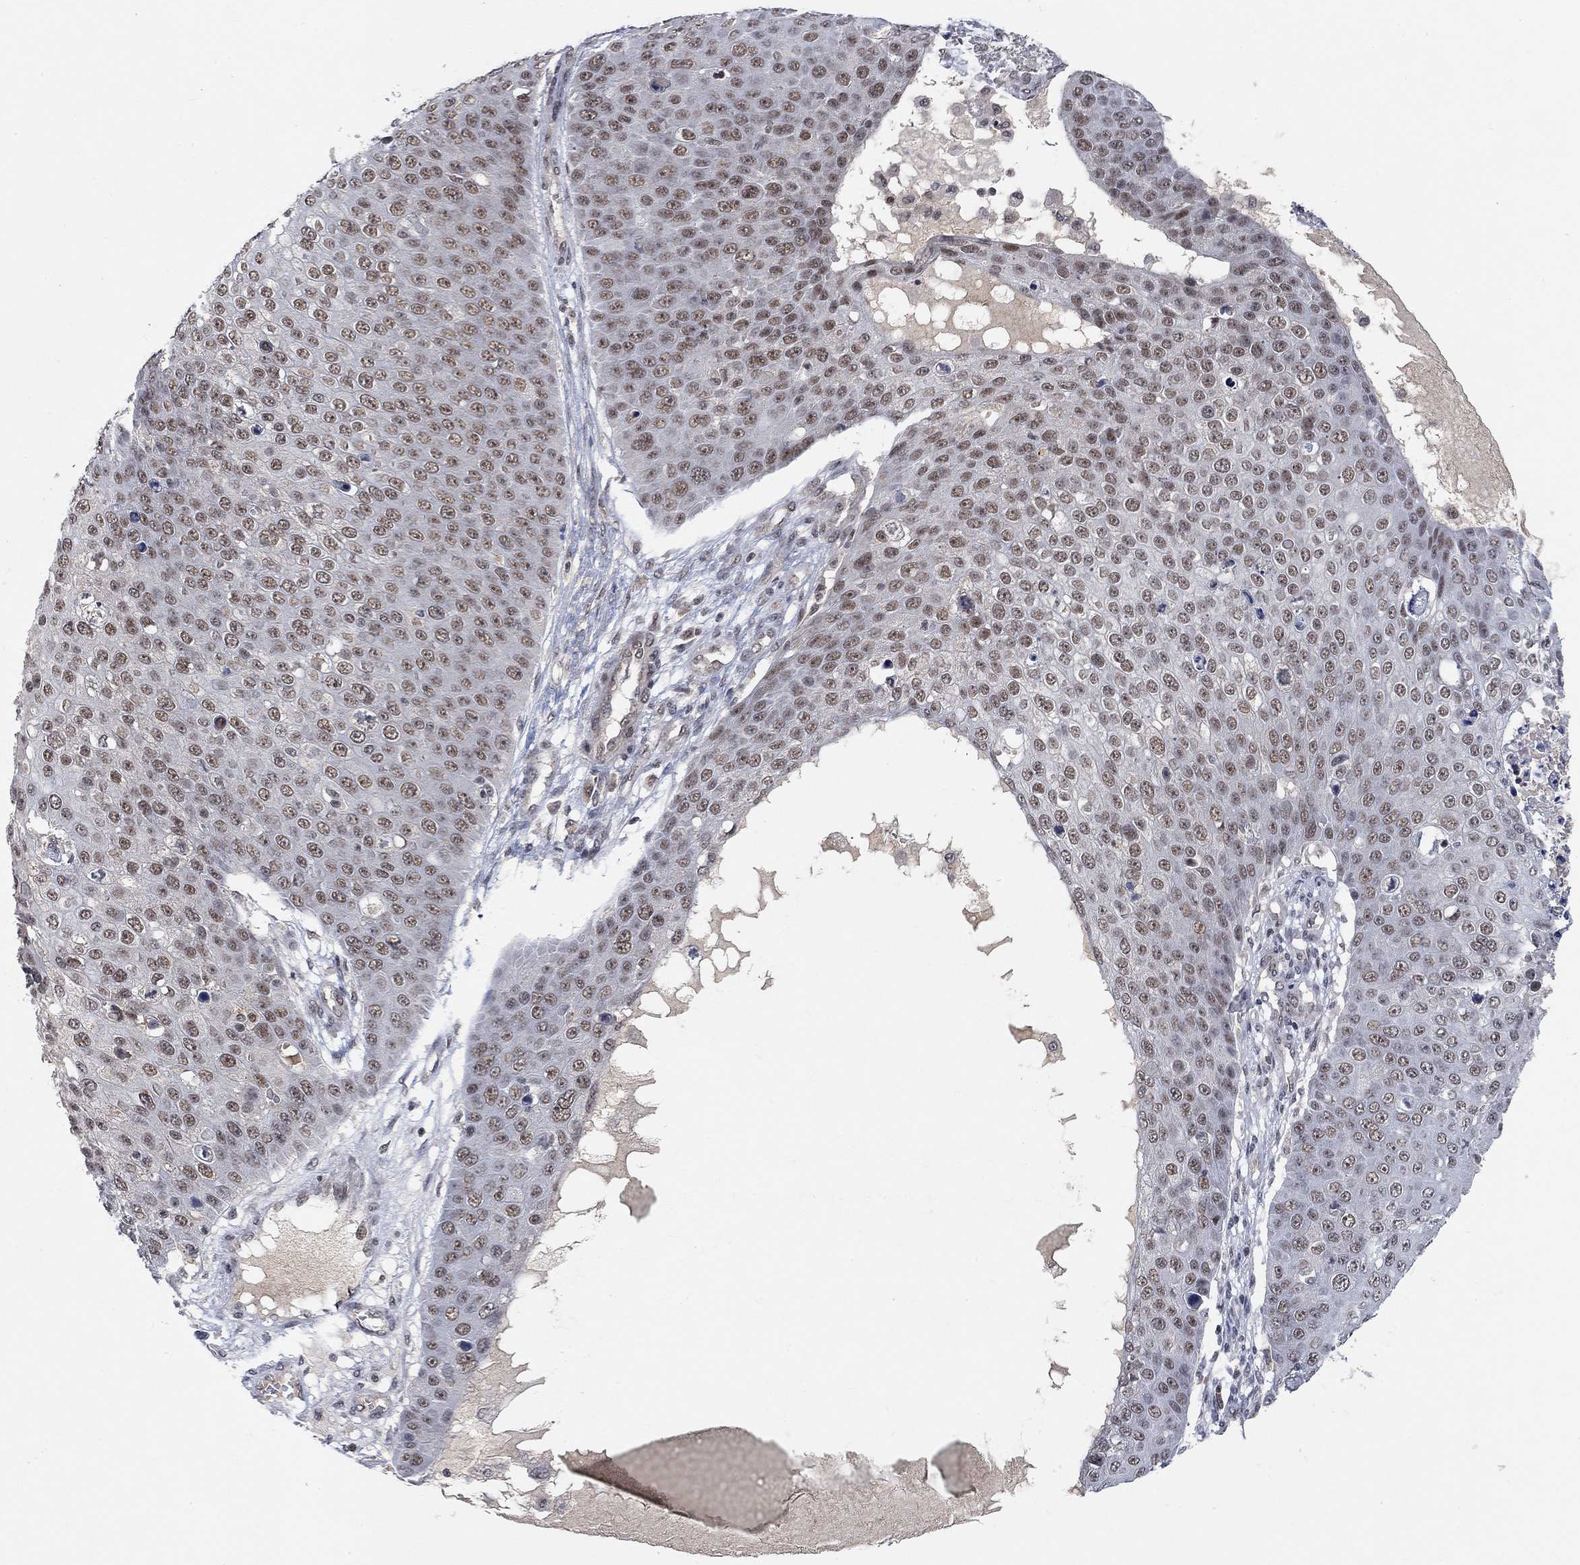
{"staining": {"intensity": "moderate", "quantity": "25%-75%", "location": "nuclear"}, "tissue": "skin cancer", "cell_type": "Tumor cells", "image_type": "cancer", "snomed": [{"axis": "morphology", "description": "Squamous cell carcinoma, NOS"}, {"axis": "topography", "description": "Skin"}], "caption": "Skin cancer stained with a brown dye exhibits moderate nuclear positive positivity in about 25%-75% of tumor cells.", "gene": "THAP8", "patient": {"sex": "male", "age": 71}}